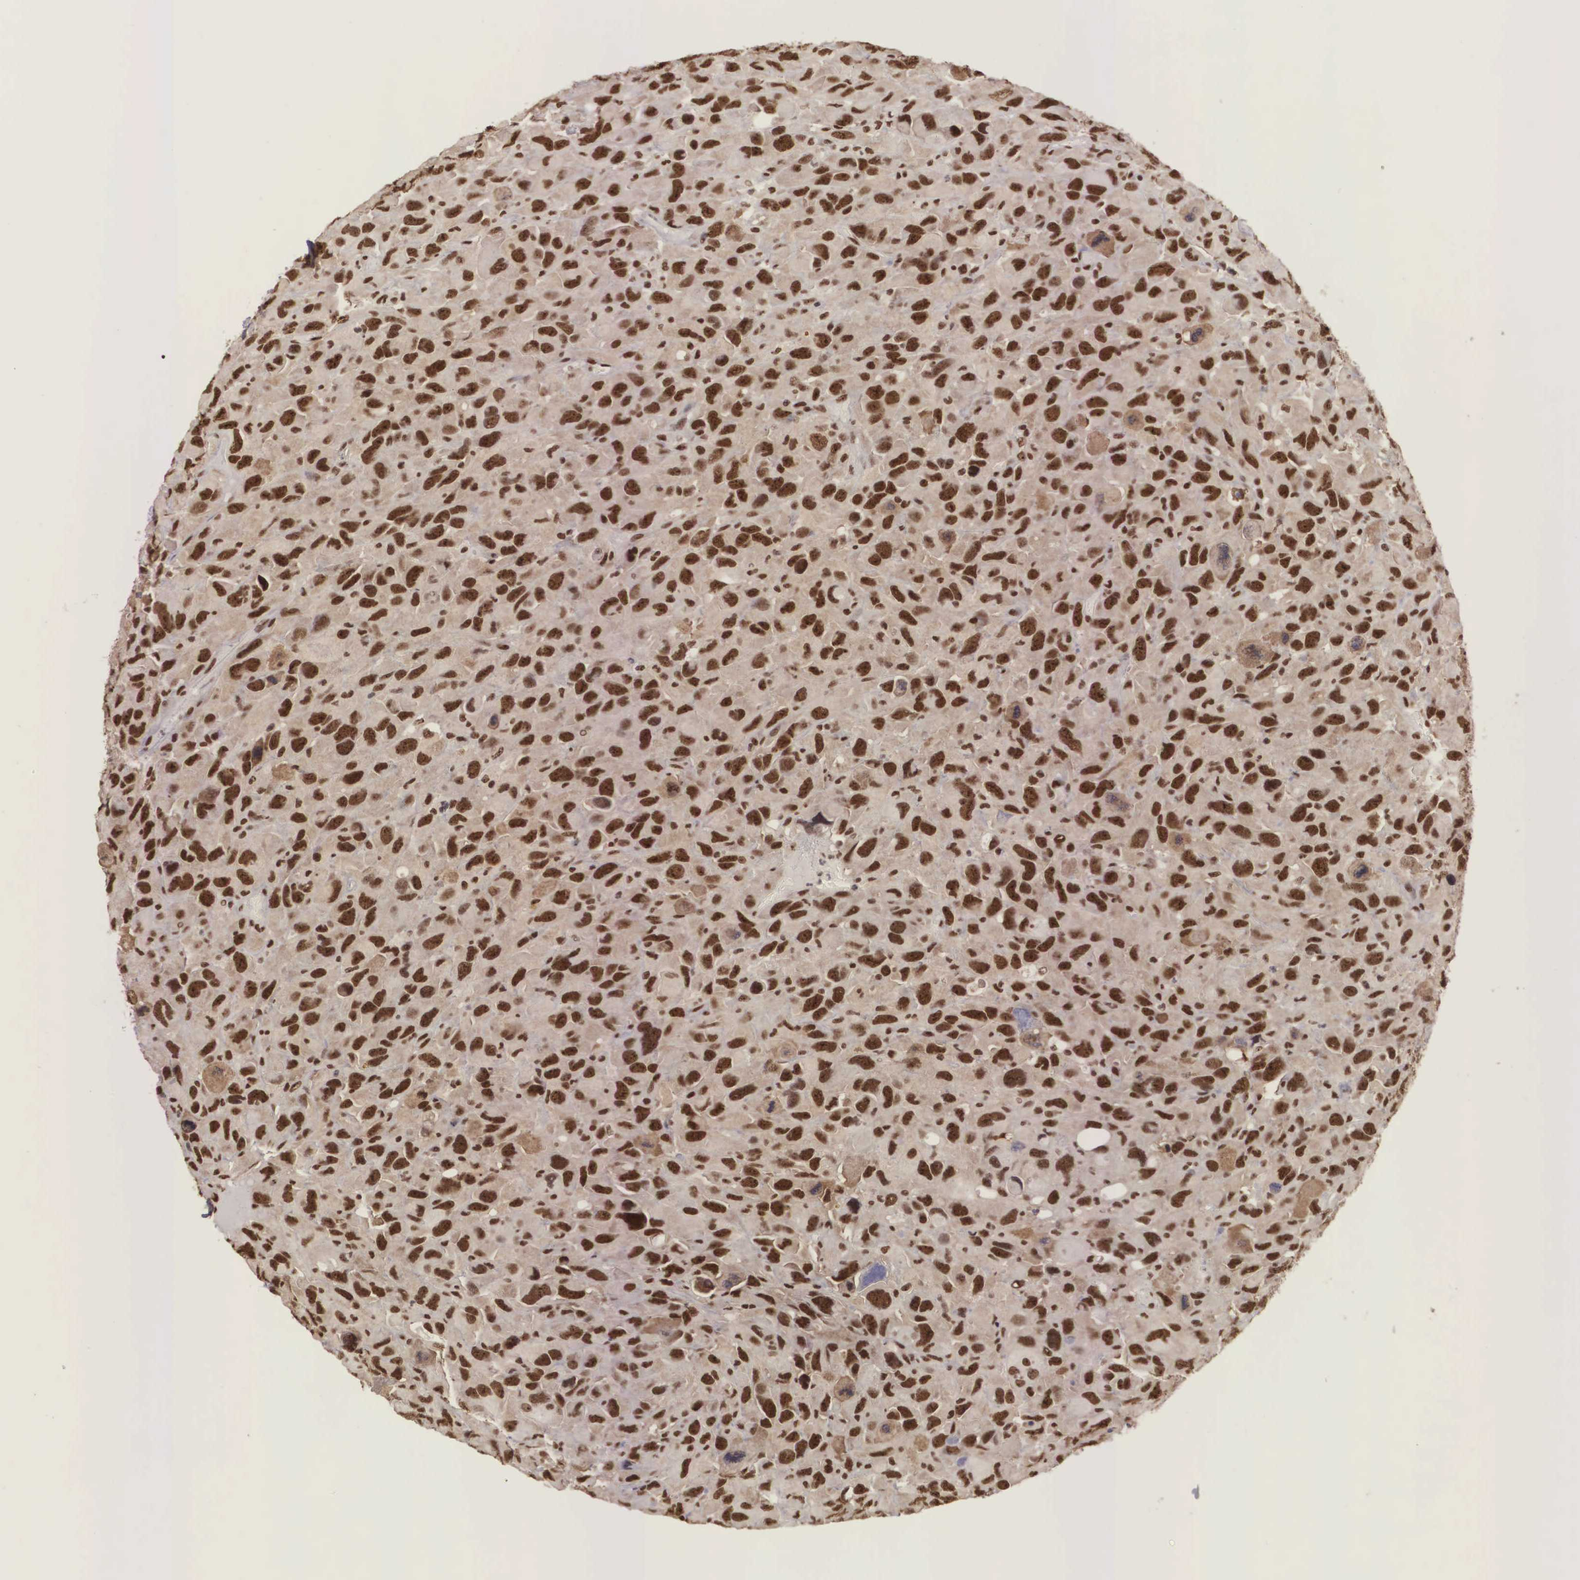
{"staining": {"intensity": "strong", "quantity": ">75%", "location": "nuclear"}, "tissue": "renal cancer", "cell_type": "Tumor cells", "image_type": "cancer", "snomed": [{"axis": "morphology", "description": "Adenocarcinoma, NOS"}, {"axis": "topography", "description": "Kidney"}], "caption": "A high-resolution micrograph shows IHC staining of renal adenocarcinoma, which displays strong nuclear positivity in about >75% of tumor cells.", "gene": "POLR2F", "patient": {"sex": "male", "age": 79}}